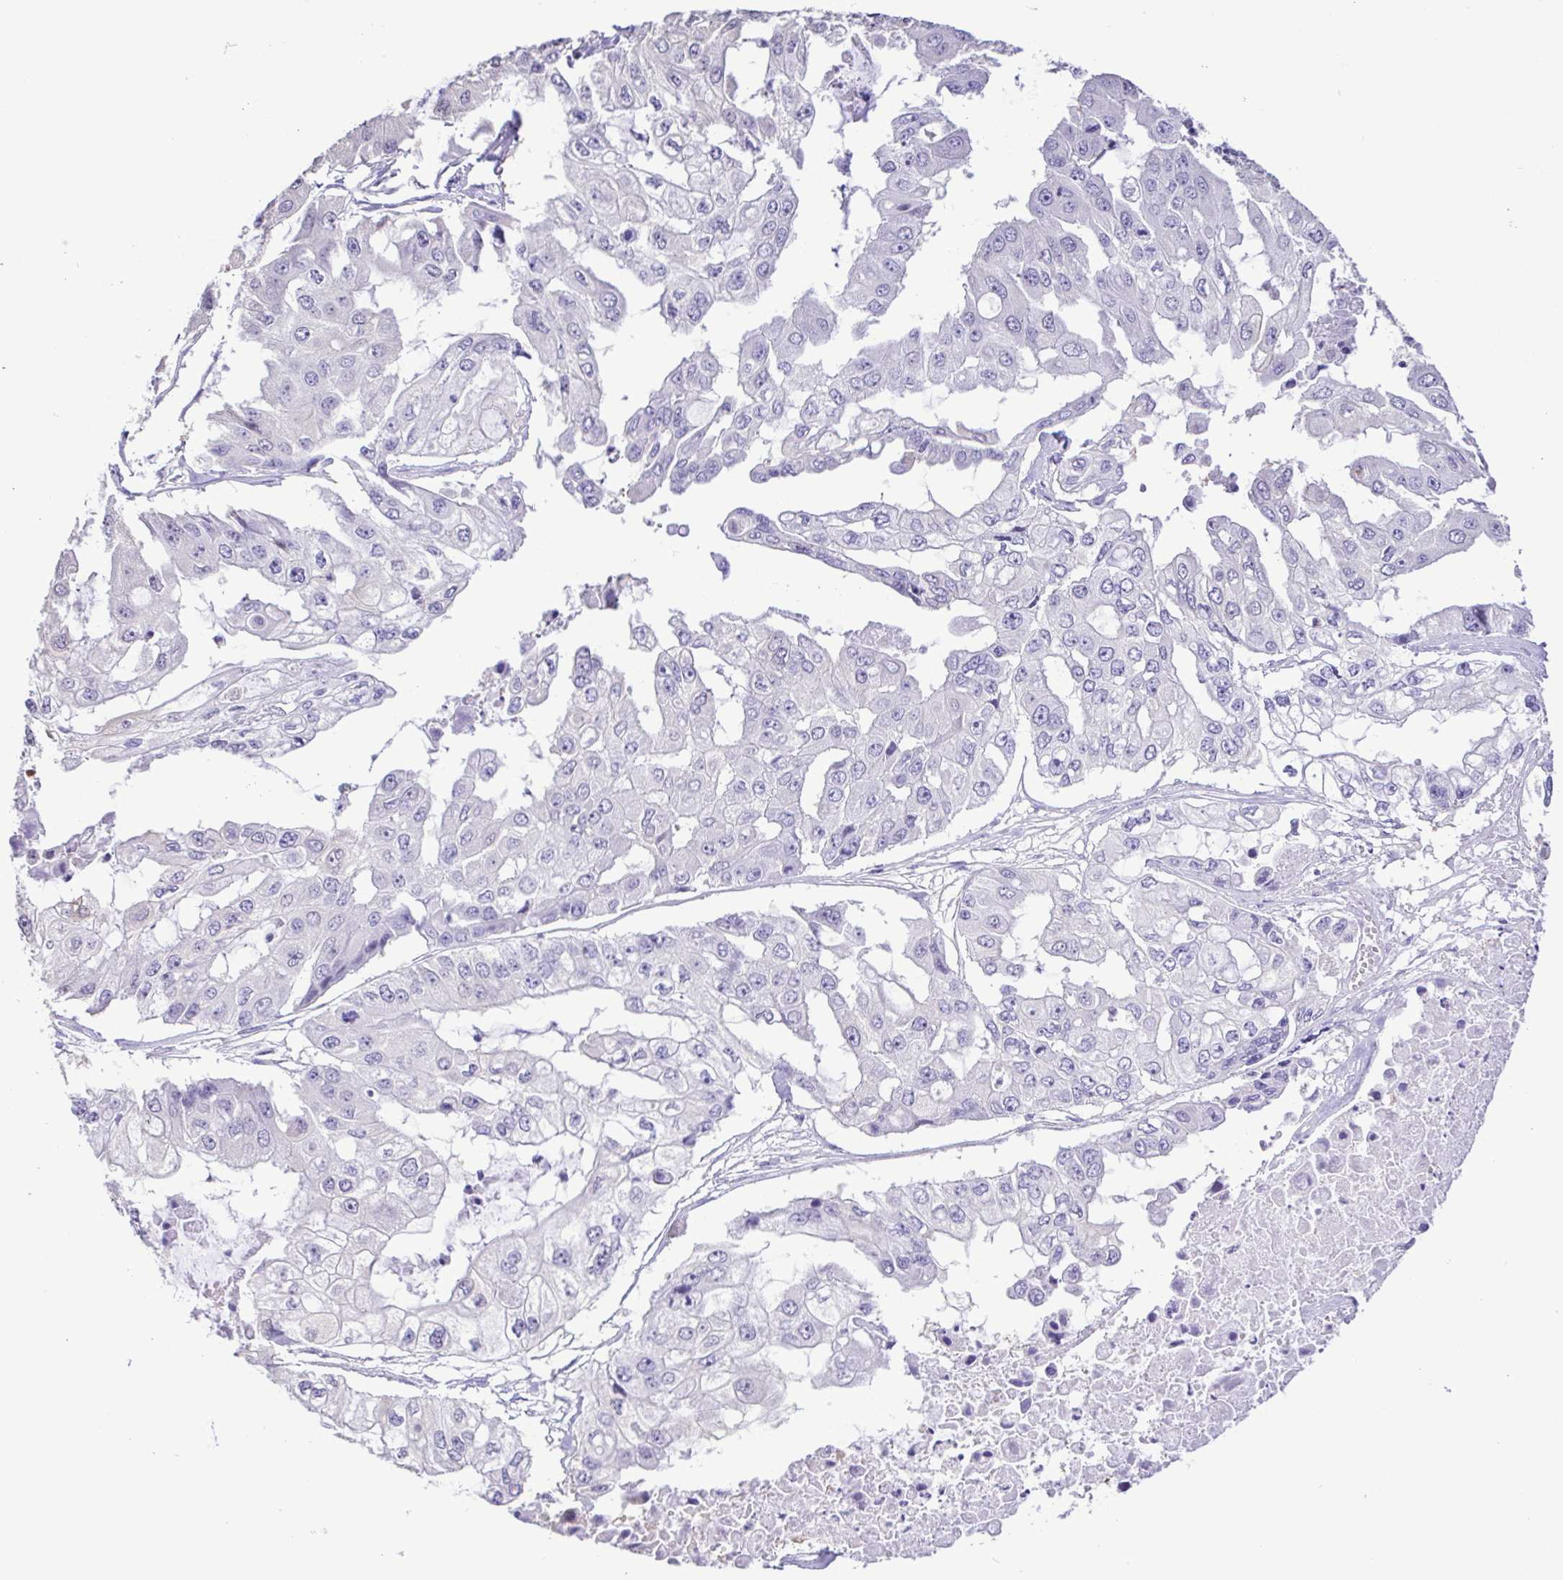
{"staining": {"intensity": "negative", "quantity": "none", "location": "none"}, "tissue": "ovarian cancer", "cell_type": "Tumor cells", "image_type": "cancer", "snomed": [{"axis": "morphology", "description": "Cystadenocarcinoma, serous, NOS"}, {"axis": "topography", "description": "Ovary"}], "caption": "There is no significant positivity in tumor cells of serous cystadenocarcinoma (ovarian). (Stains: DAB IHC with hematoxylin counter stain, Microscopy: brightfield microscopy at high magnification).", "gene": "CYP17A1", "patient": {"sex": "female", "age": 56}}